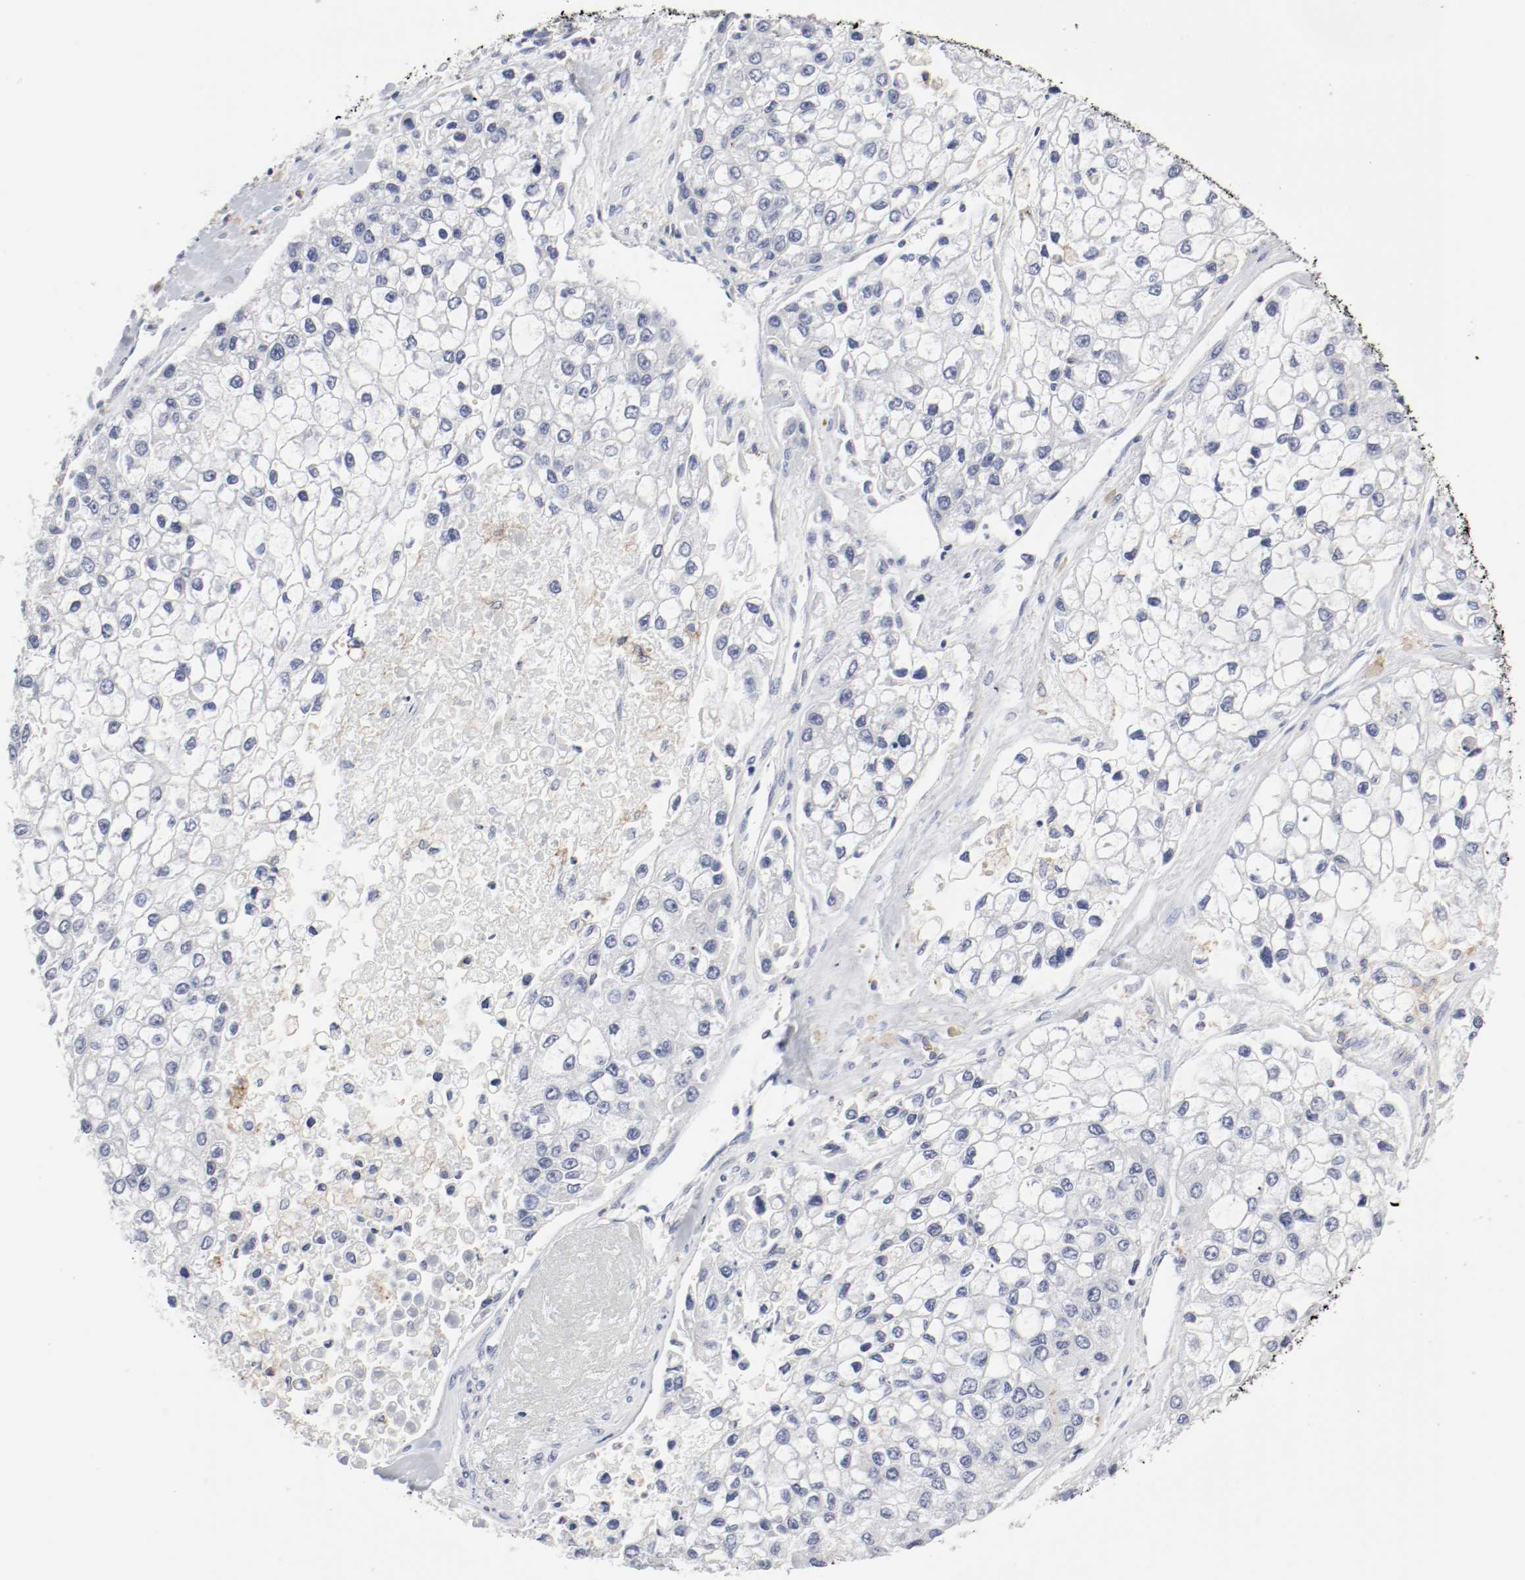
{"staining": {"intensity": "negative", "quantity": "none", "location": "none"}, "tissue": "liver cancer", "cell_type": "Tumor cells", "image_type": "cancer", "snomed": [{"axis": "morphology", "description": "Carcinoma, Hepatocellular, NOS"}, {"axis": "topography", "description": "Liver"}], "caption": "An image of human liver hepatocellular carcinoma is negative for staining in tumor cells.", "gene": "ITGAX", "patient": {"sex": "female", "age": 66}}